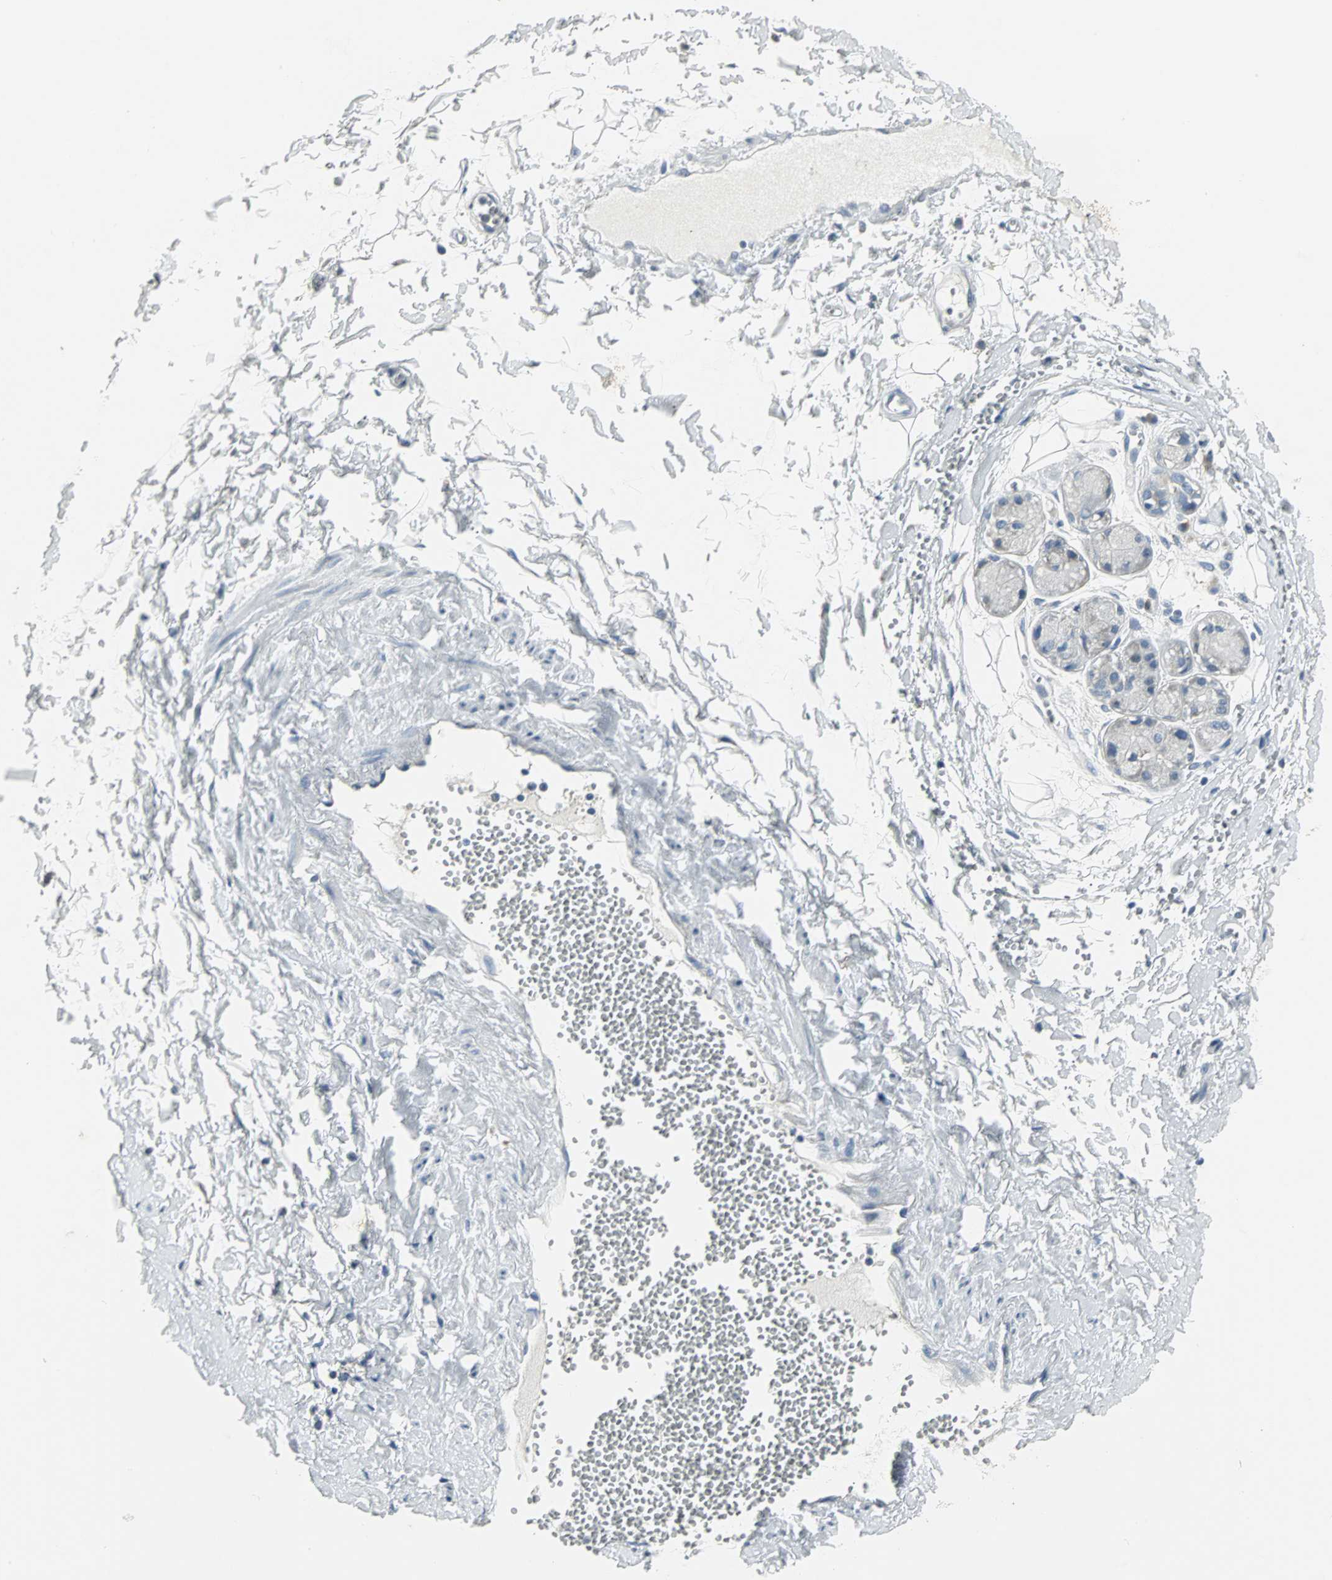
{"staining": {"intensity": "negative", "quantity": "none", "location": "none"}, "tissue": "adipose tissue", "cell_type": "Adipocytes", "image_type": "normal", "snomed": [{"axis": "morphology", "description": "Normal tissue, NOS"}, {"axis": "morphology", "description": "Inflammation, NOS"}, {"axis": "topography", "description": "Salivary gland"}, {"axis": "topography", "description": "Peripheral nerve tissue"}], "caption": "Immunohistochemistry micrograph of unremarkable adipose tissue: adipose tissue stained with DAB (3,3'-diaminobenzidine) shows no significant protein staining in adipocytes.", "gene": "SLC2A5", "patient": {"sex": "female", "age": 75}}